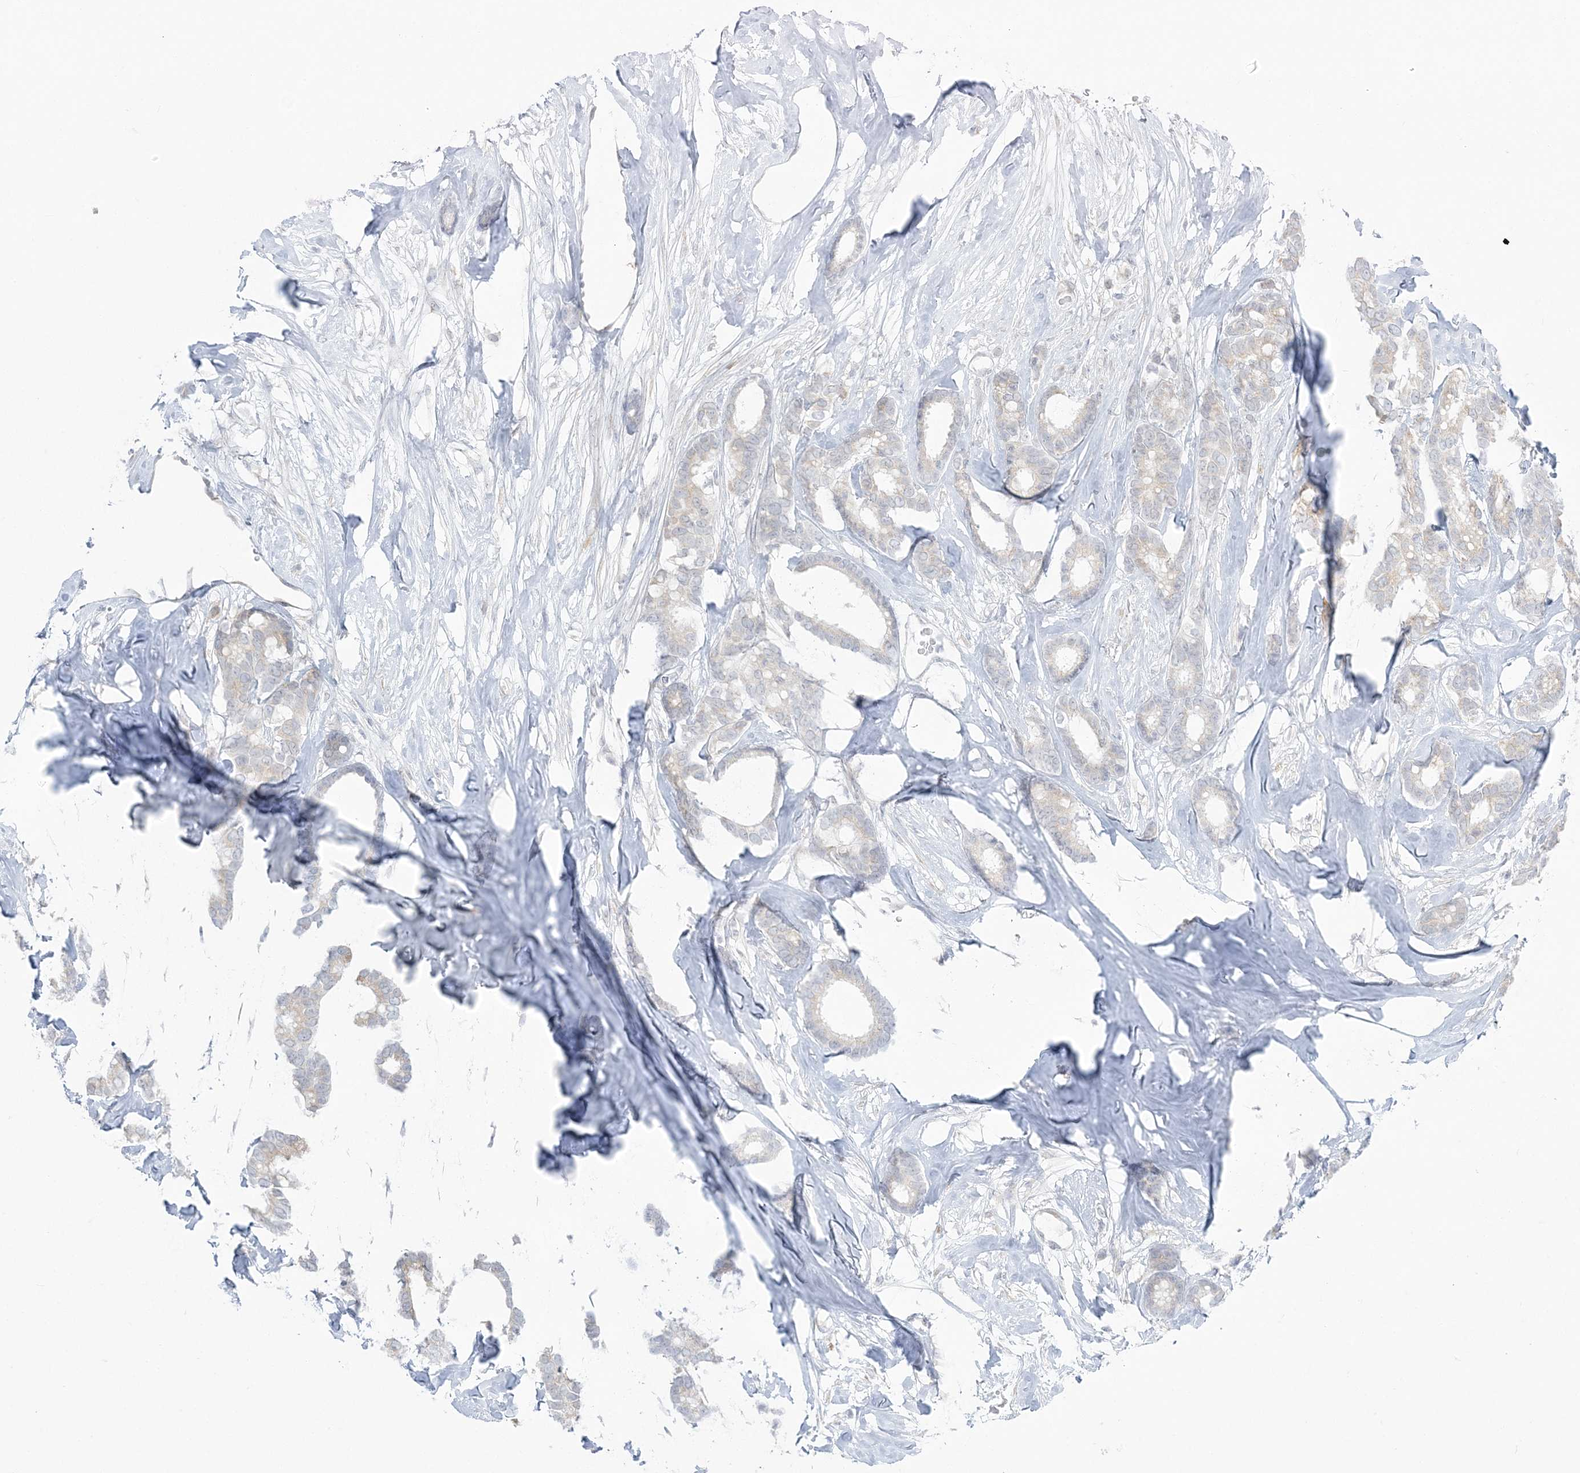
{"staining": {"intensity": "negative", "quantity": "none", "location": "none"}, "tissue": "breast cancer", "cell_type": "Tumor cells", "image_type": "cancer", "snomed": [{"axis": "morphology", "description": "Duct carcinoma"}, {"axis": "topography", "description": "Breast"}], "caption": "IHC photomicrograph of human invasive ductal carcinoma (breast) stained for a protein (brown), which exhibits no positivity in tumor cells.", "gene": "ZC3H6", "patient": {"sex": "female", "age": 87}}